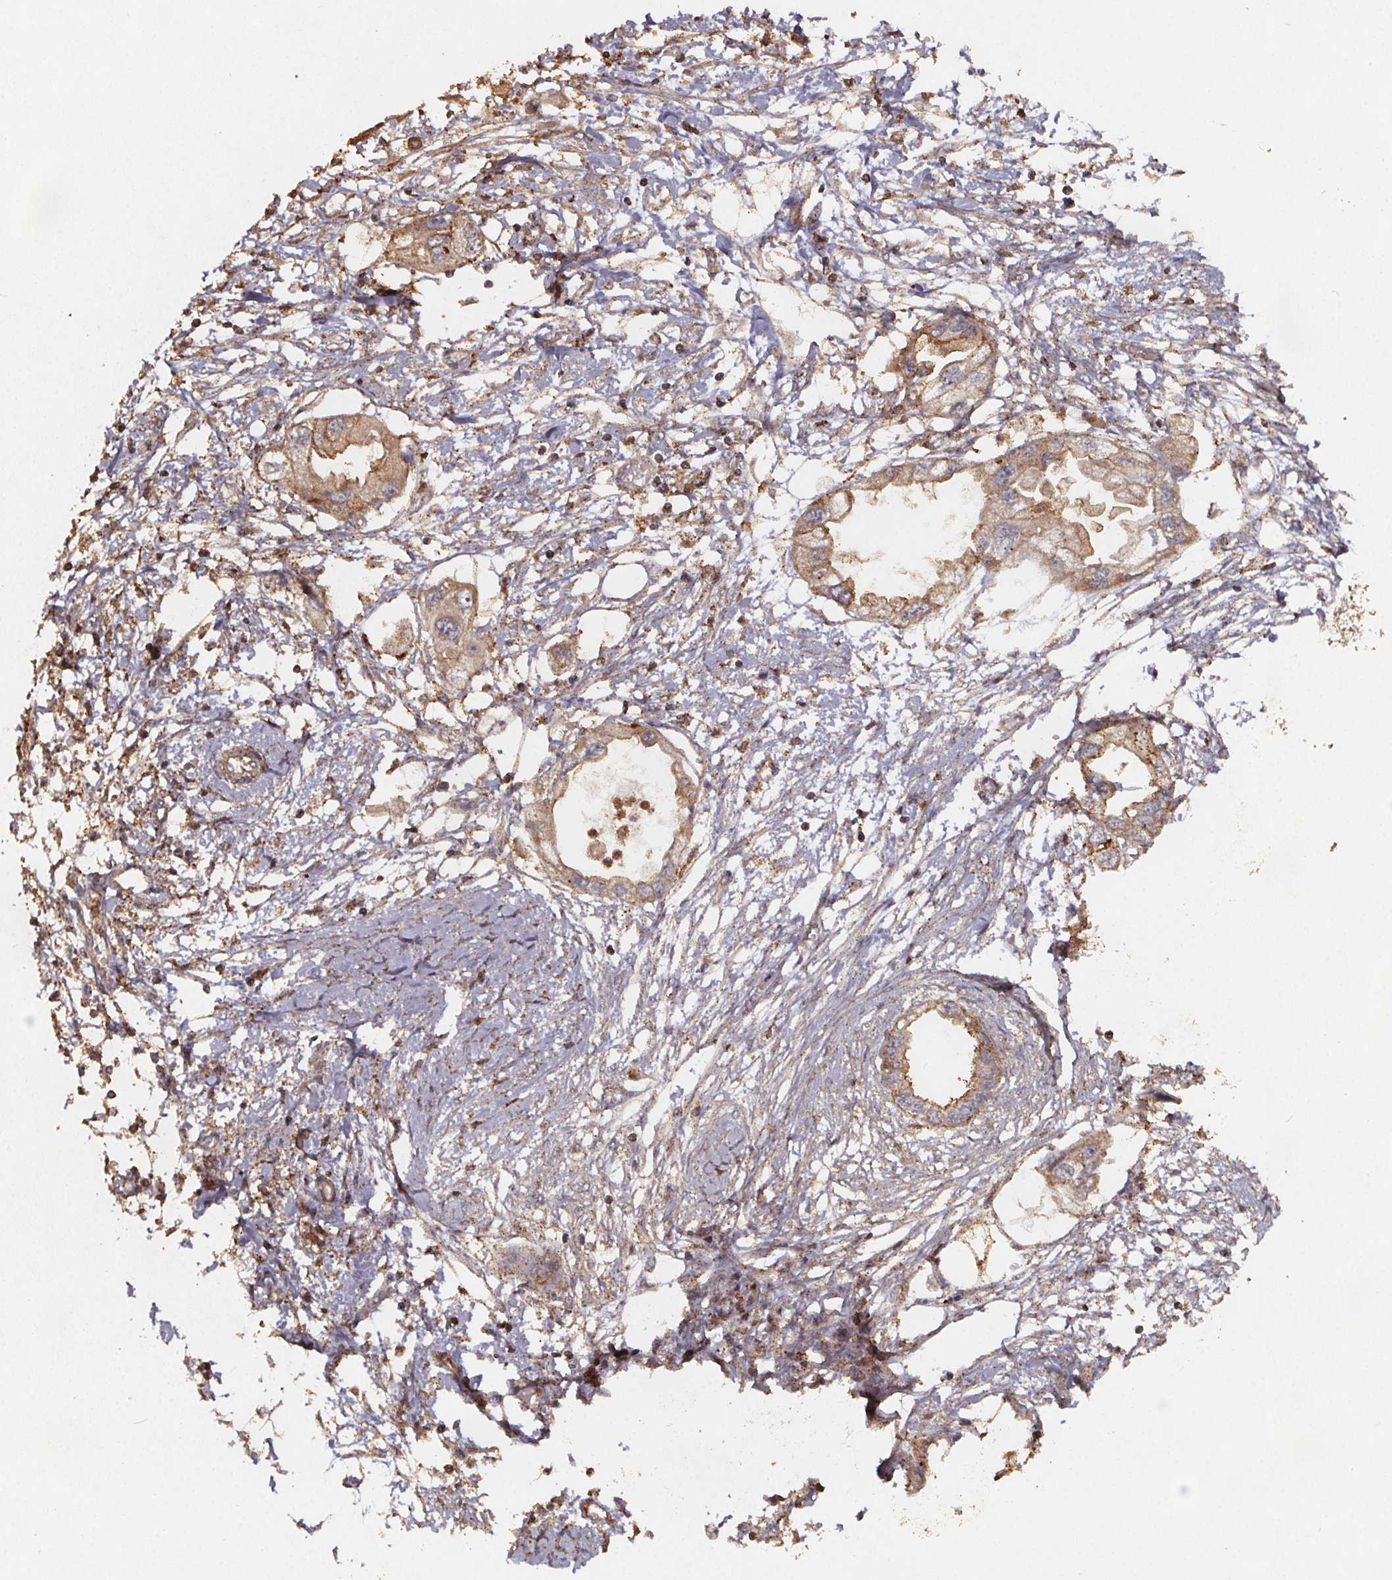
{"staining": {"intensity": "moderate", "quantity": ">75%", "location": "cytoplasmic/membranous"}, "tissue": "endometrial cancer", "cell_type": "Tumor cells", "image_type": "cancer", "snomed": [{"axis": "morphology", "description": "Adenocarcinoma, NOS"}, {"axis": "morphology", "description": "Adenocarcinoma, metastatic, NOS"}, {"axis": "topography", "description": "Adipose tissue"}, {"axis": "topography", "description": "Endometrium"}], "caption": "IHC histopathology image of neoplastic tissue: human endometrial adenocarcinoma stained using IHC demonstrates medium levels of moderate protein expression localized specifically in the cytoplasmic/membranous of tumor cells, appearing as a cytoplasmic/membranous brown color.", "gene": "ZNF879", "patient": {"sex": "female", "age": 67}}